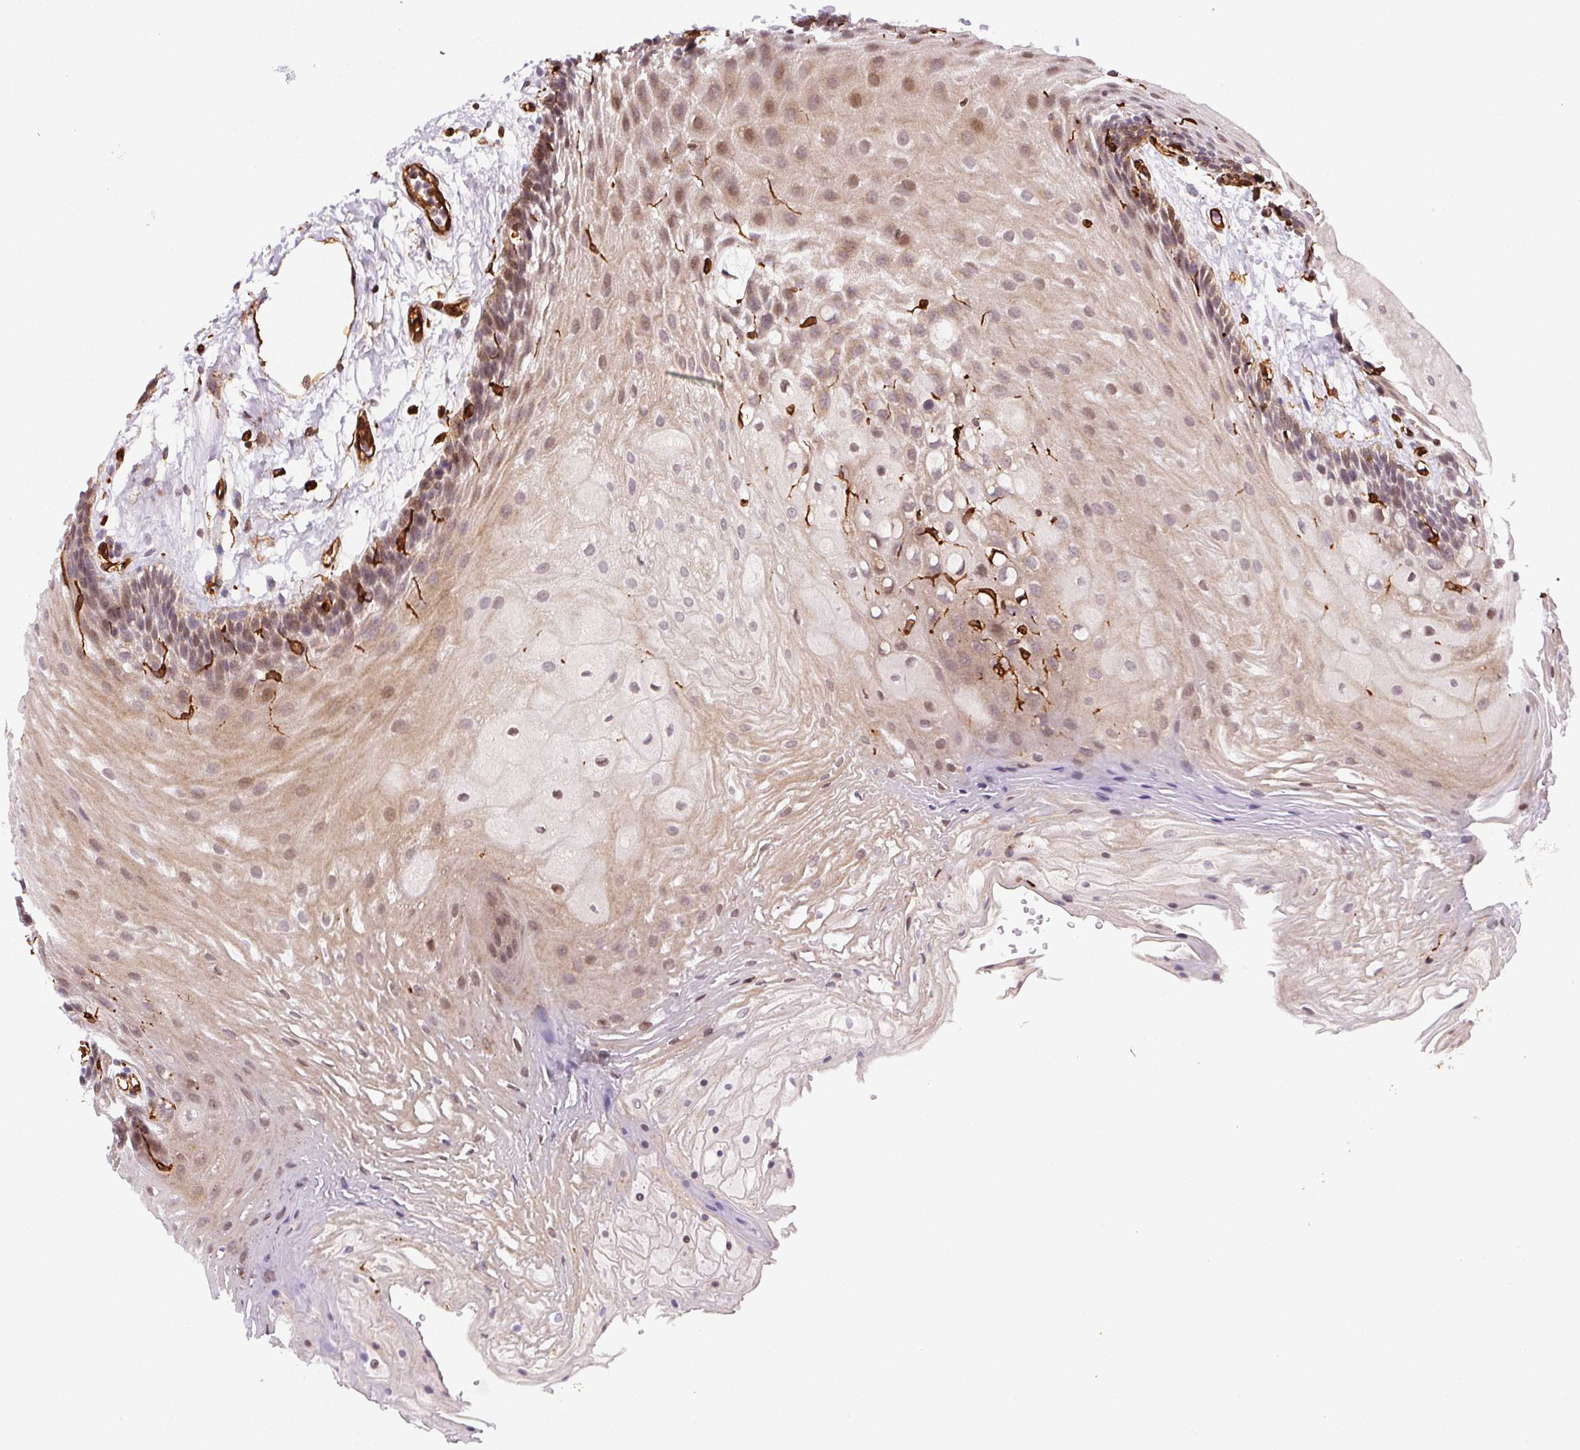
{"staining": {"intensity": "moderate", "quantity": "25%-75%", "location": "cytoplasmic/membranous"}, "tissue": "oral mucosa", "cell_type": "Squamous epithelial cells", "image_type": "normal", "snomed": [{"axis": "morphology", "description": "Normal tissue, NOS"}, {"axis": "morphology", "description": "Squamous cell carcinoma, NOS"}, {"axis": "topography", "description": "Oral tissue"}, {"axis": "topography", "description": "Tounge, NOS"}, {"axis": "topography", "description": "Head-Neck"}], "caption": "DAB (3,3'-diaminobenzidine) immunohistochemical staining of normal oral mucosa reveals moderate cytoplasmic/membranous protein positivity in approximately 25%-75% of squamous epithelial cells.", "gene": "RNASET2", "patient": {"sex": "male", "age": 62}}